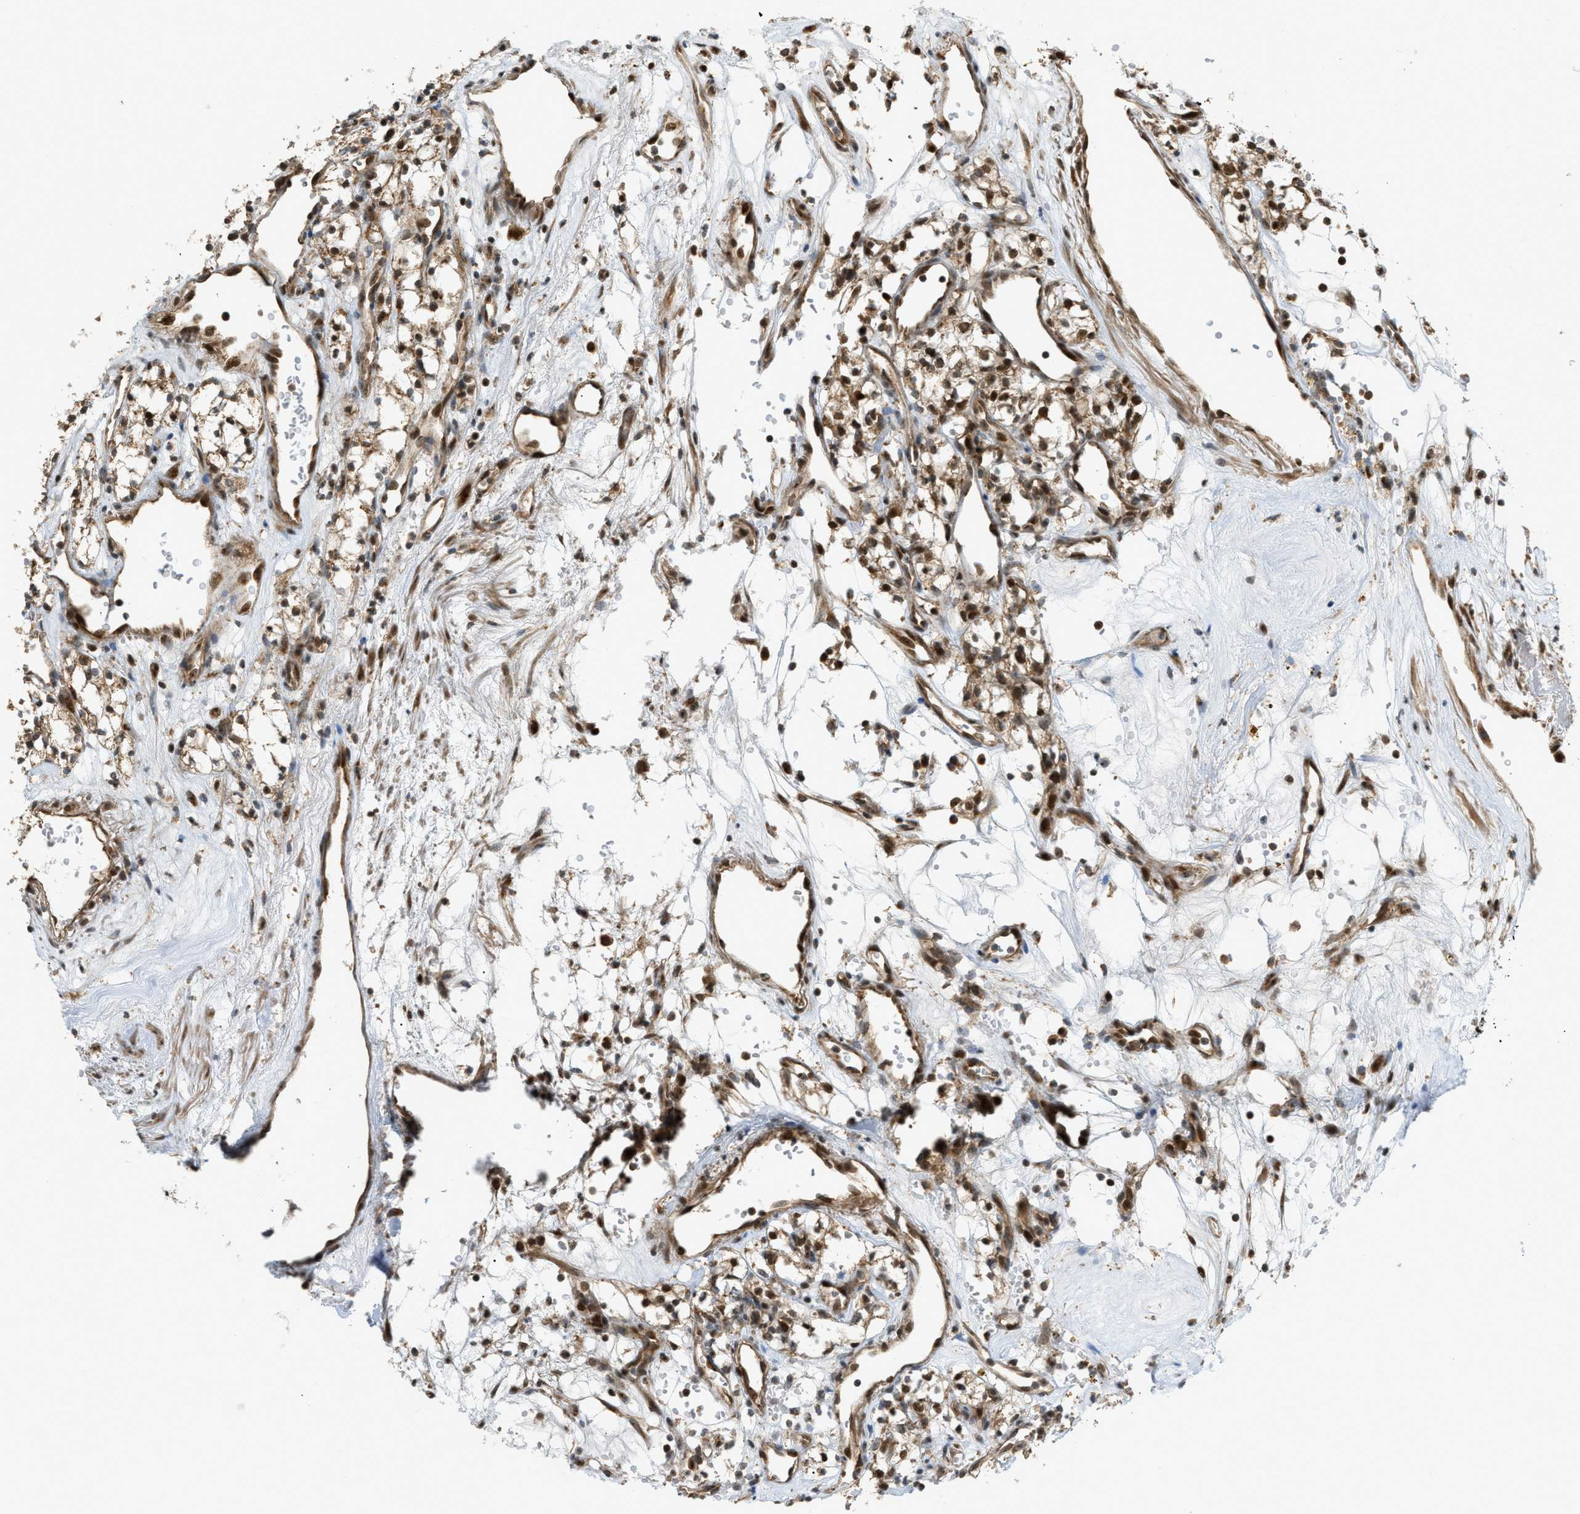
{"staining": {"intensity": "moderate", "quantity": ">75%", "location": "nuclear"}, "tissue": "renal cancer", "cell_type": "Tumor cells", "image_type": "cancer", "snomed": [{"axis": "morphology", "description": "Adenocarcinoma, NOS"}, {"axis": "topography", "description": "Kidney"}], "caption": "Protein positivity by immunohistochemistry shows moderate nuclear staining in approximately >75% of tumor cells in renal adenocarcinoma.", "gene": "CCDC186", "patient": {"sex": "male", "age": 59}}